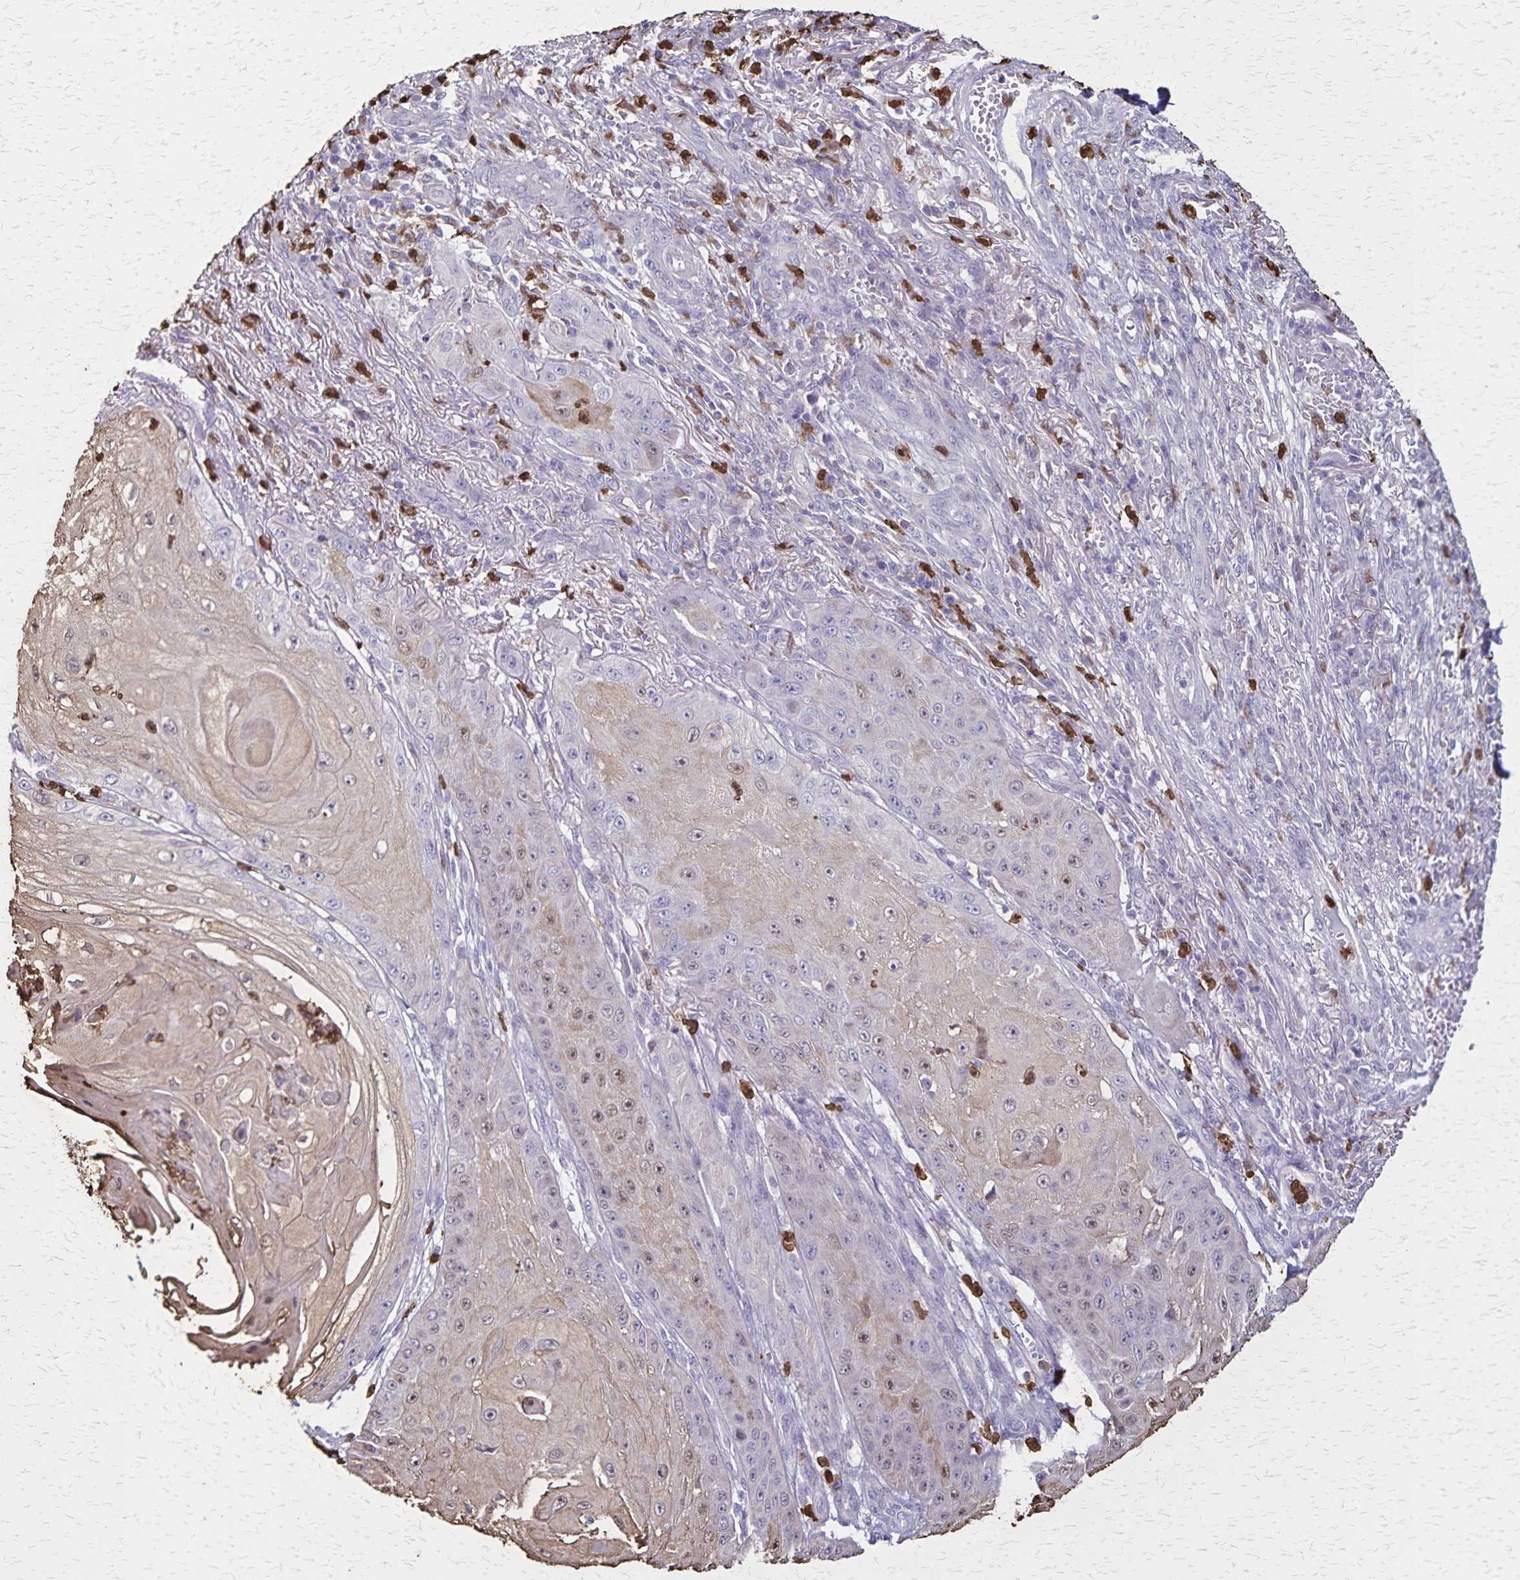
{"staining": {"intensity": "weak", "quantity": "<25%", "location": "nuclear"}, "tissue": "skin cancer", "cell_type": "Tumor cells", "image_type": "cancer", "snomed": [{"axis": "morphology", "description": "Squamous cell carcinoma, NOS"}, {"axis": "topography", "description": "Skin"}], "caption": "Skin squamous cell carcinoma was stained to show a protein in brown. There is no significant staining in tumor cells.", "gene": "ULBP3", "patient": {"sex": "male", "age": 70}}